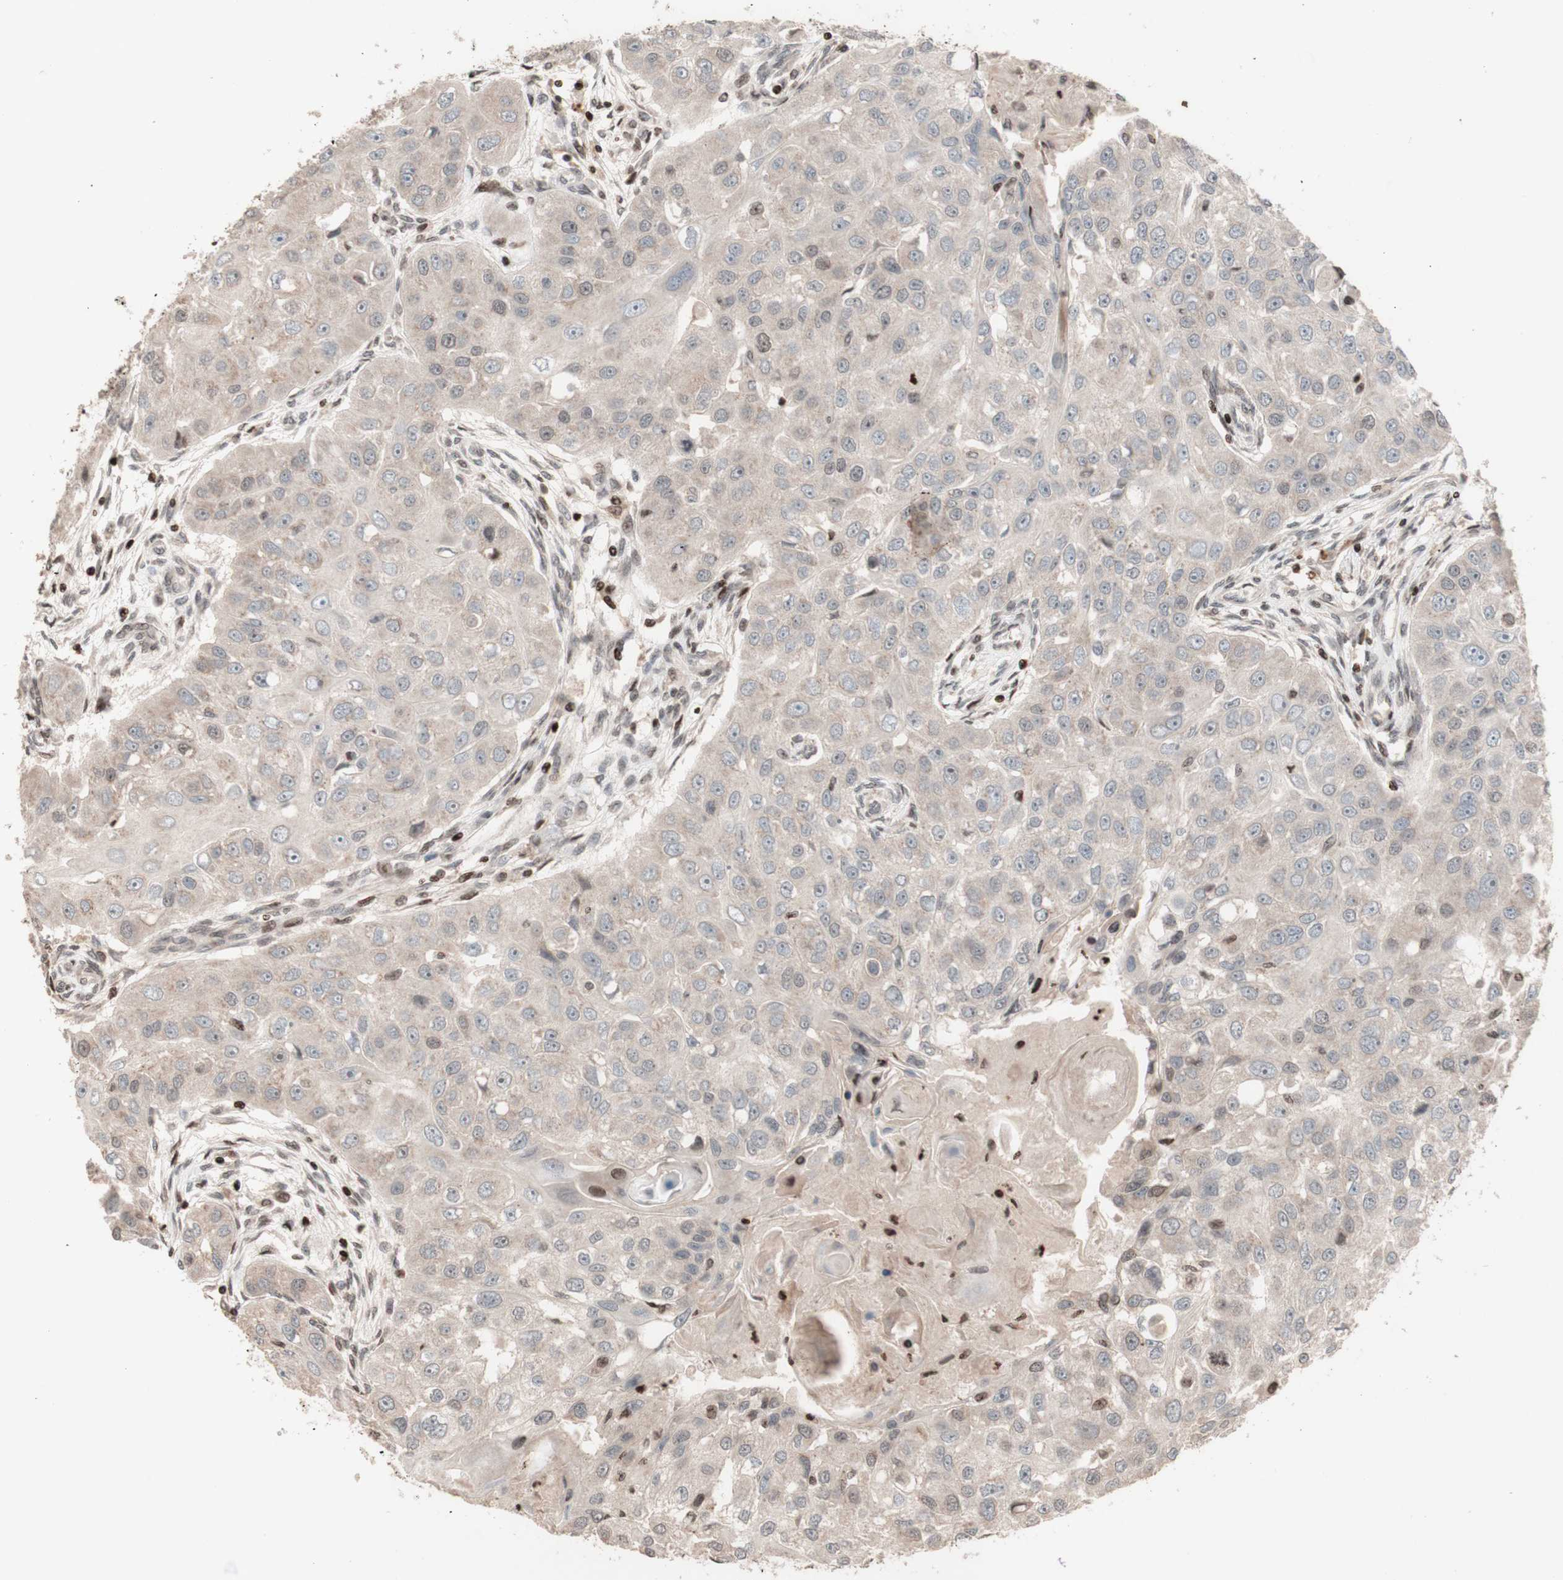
{"staining": {"intensity": "negative", "quantity": "none", "location": "none"}, "tissue": "head and neck cancer", "cell_type": "Tumor cells", "image_type": "cancer", "snomed": [{"axis": "morphology", "description": "Normal tissue, NOS"}, {"axis": "morphology", "description": "Squamous cell carcinoma, NOS"}, {"axis": "topography", "description": "Skeletal muscle"}, {"axis": "topography", "description": "Head-Neck"}], "caption": "Squamous cell carcinoma (head and neck) stained for a protein using IHC reveals no positivity tumor cells.", "gene": "POLA1", "patient": {"sex": "male", "age": 51}}